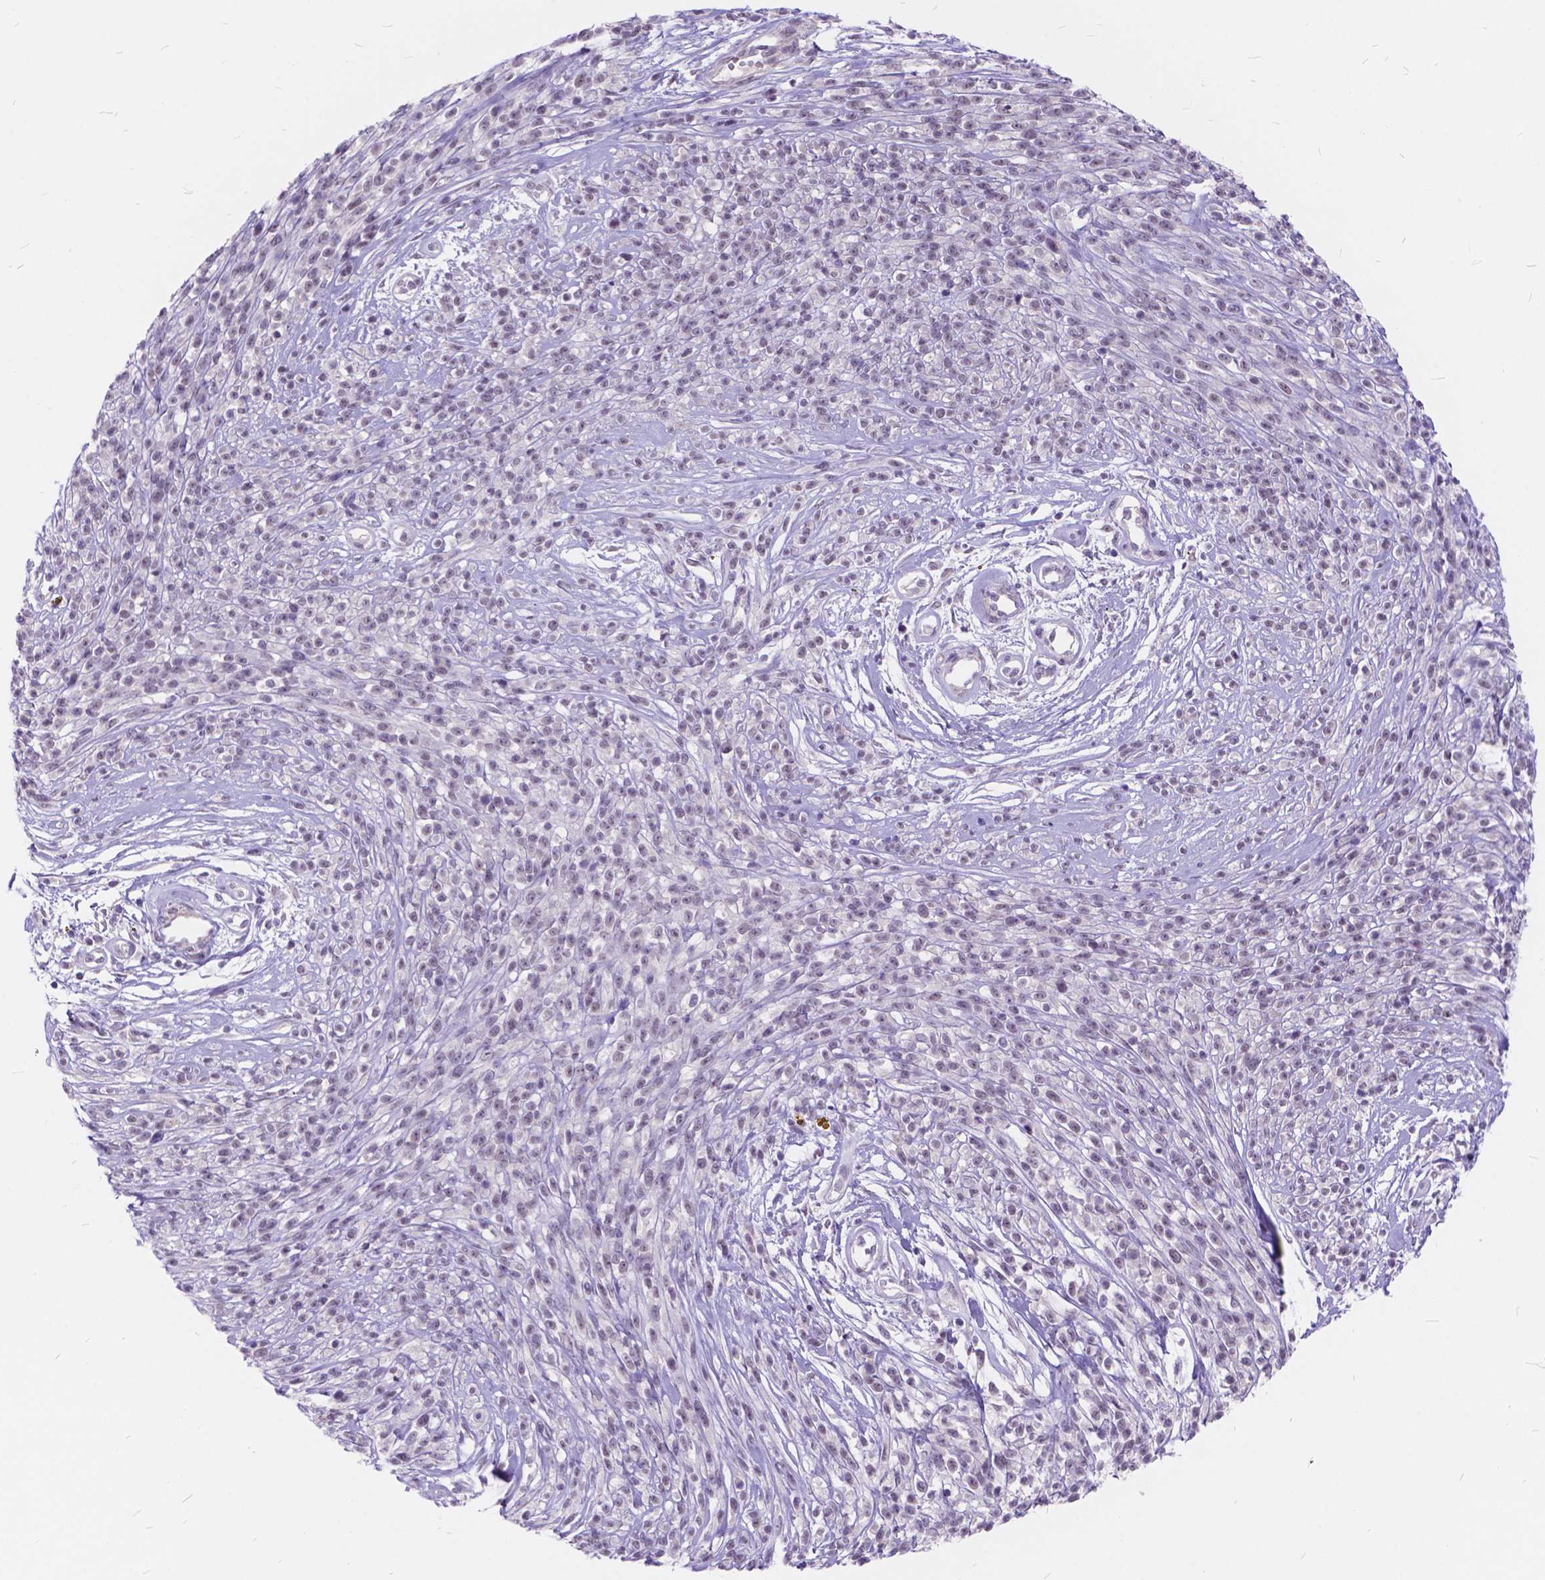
{"staining": {"intensity": "negative", "quantity": "none", "location": "none"}, "tissue": "melanoma", "cell_type": "Tumor cells", "image_type": "cancer", "snomed": [{"axis": "morphology", "description": "Malignant melanoma, NOS"}, {"axis": "topography", "description": "Skin"}, {"axis": "topography", "description": "Skin of trunk"}], "caption": "Immunohistochemistry micrograph of malignant melanoma stained for a protein (brown), which exhibits no expression in tumor cells.", "gene": "MAN2C1", "patient": {"sex": "male", "age": 74}}